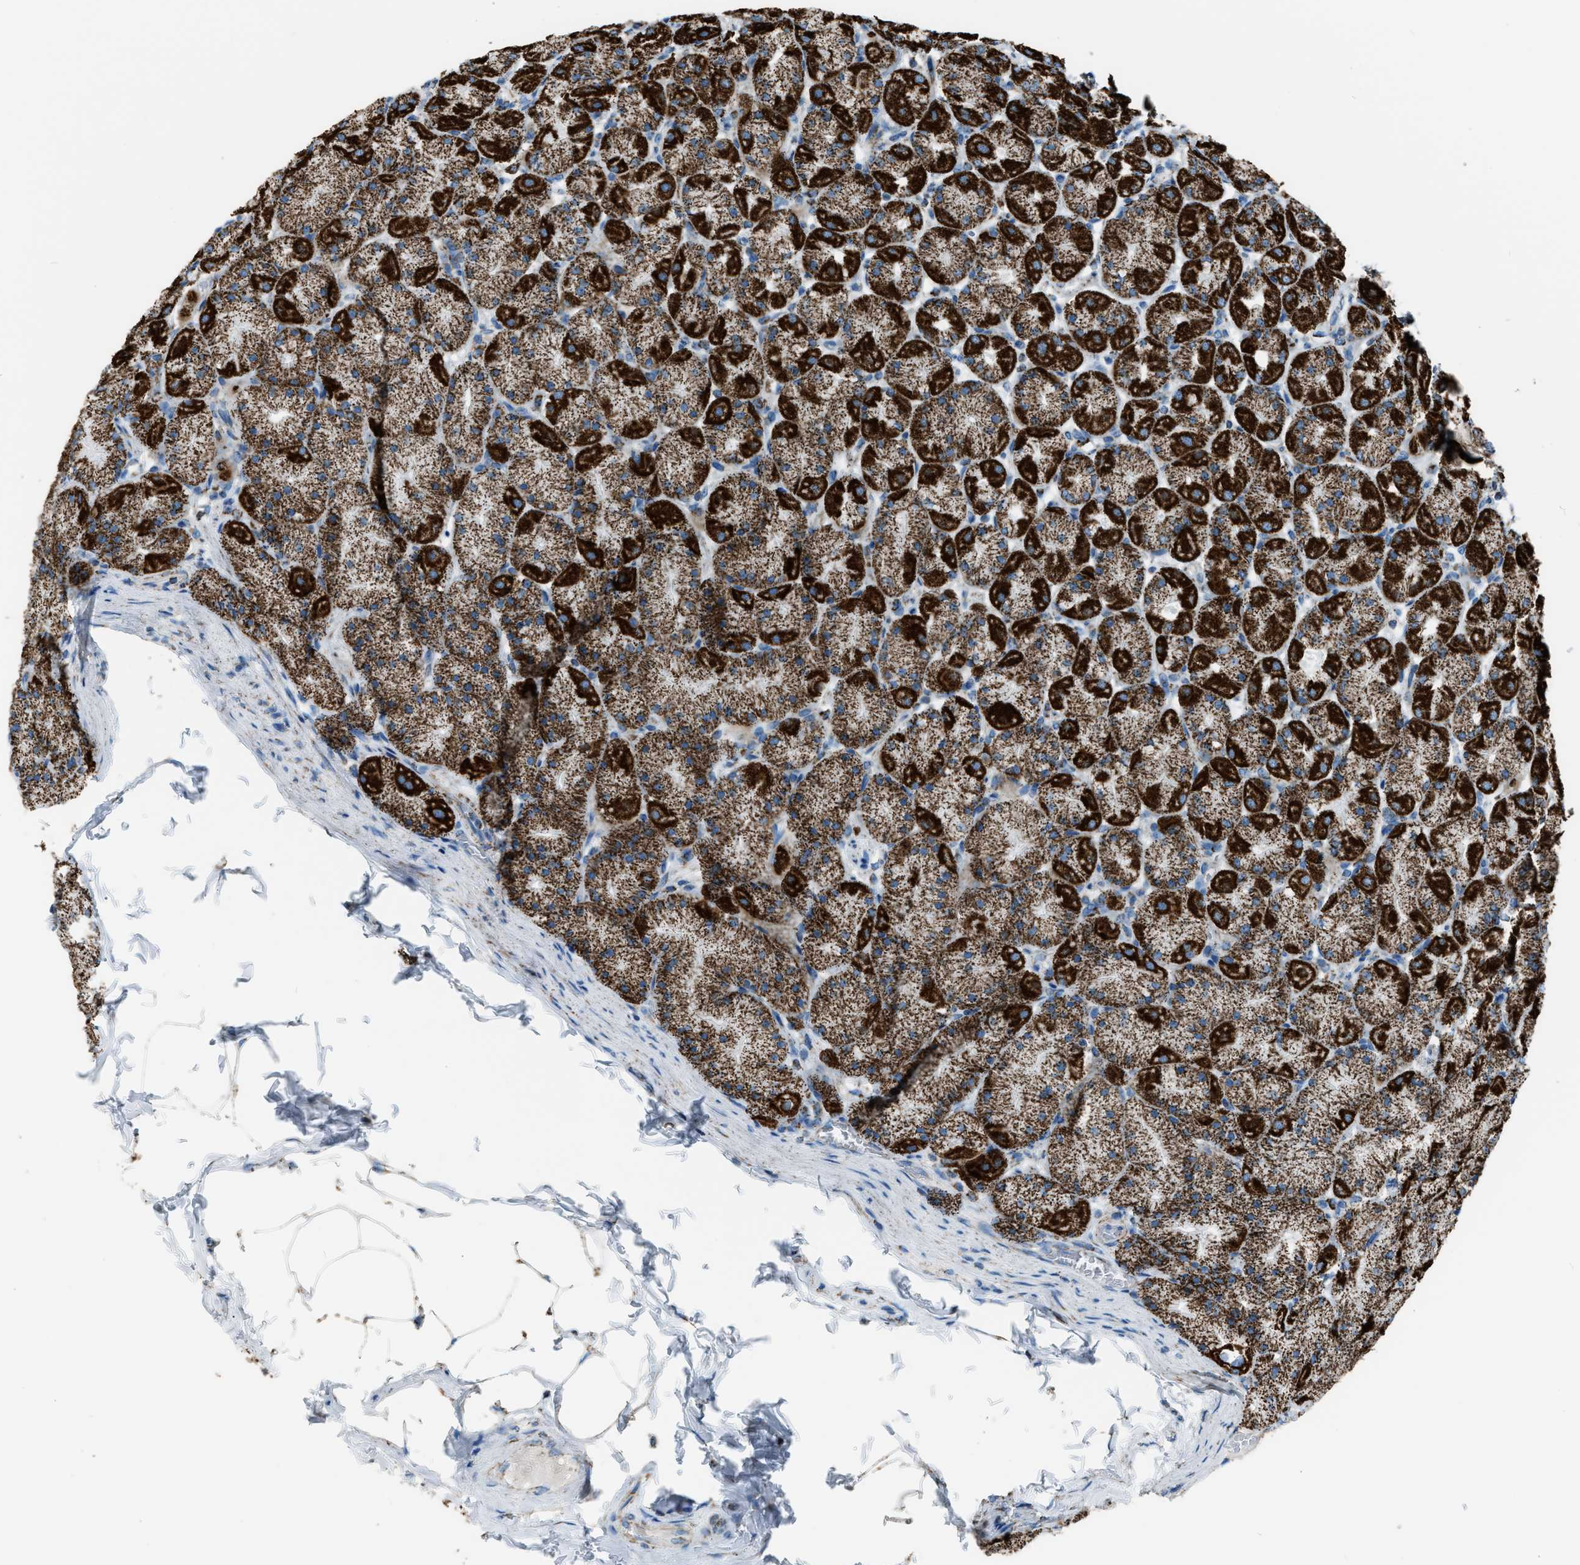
{"staining": {"intensity": "strong", "quantity": ">75%", "location": "cytoplasmic/membranous"}, "tissue": "stomach", "cell_type": "Glandular cells", "image_type": "normal", "snomed": [{"axis": "morphology", "description": "Normal tissue, NOS"}, {"axis": "topography", "description": "Stomach, upper"}], "caption": "Stomach stained with a brown dye shows strong cytoplasmic/membranous positive positivity in approximately >75% of glandular cells.", "gene": "MDH2", "patient": {"sex": "female", "age": 56}}